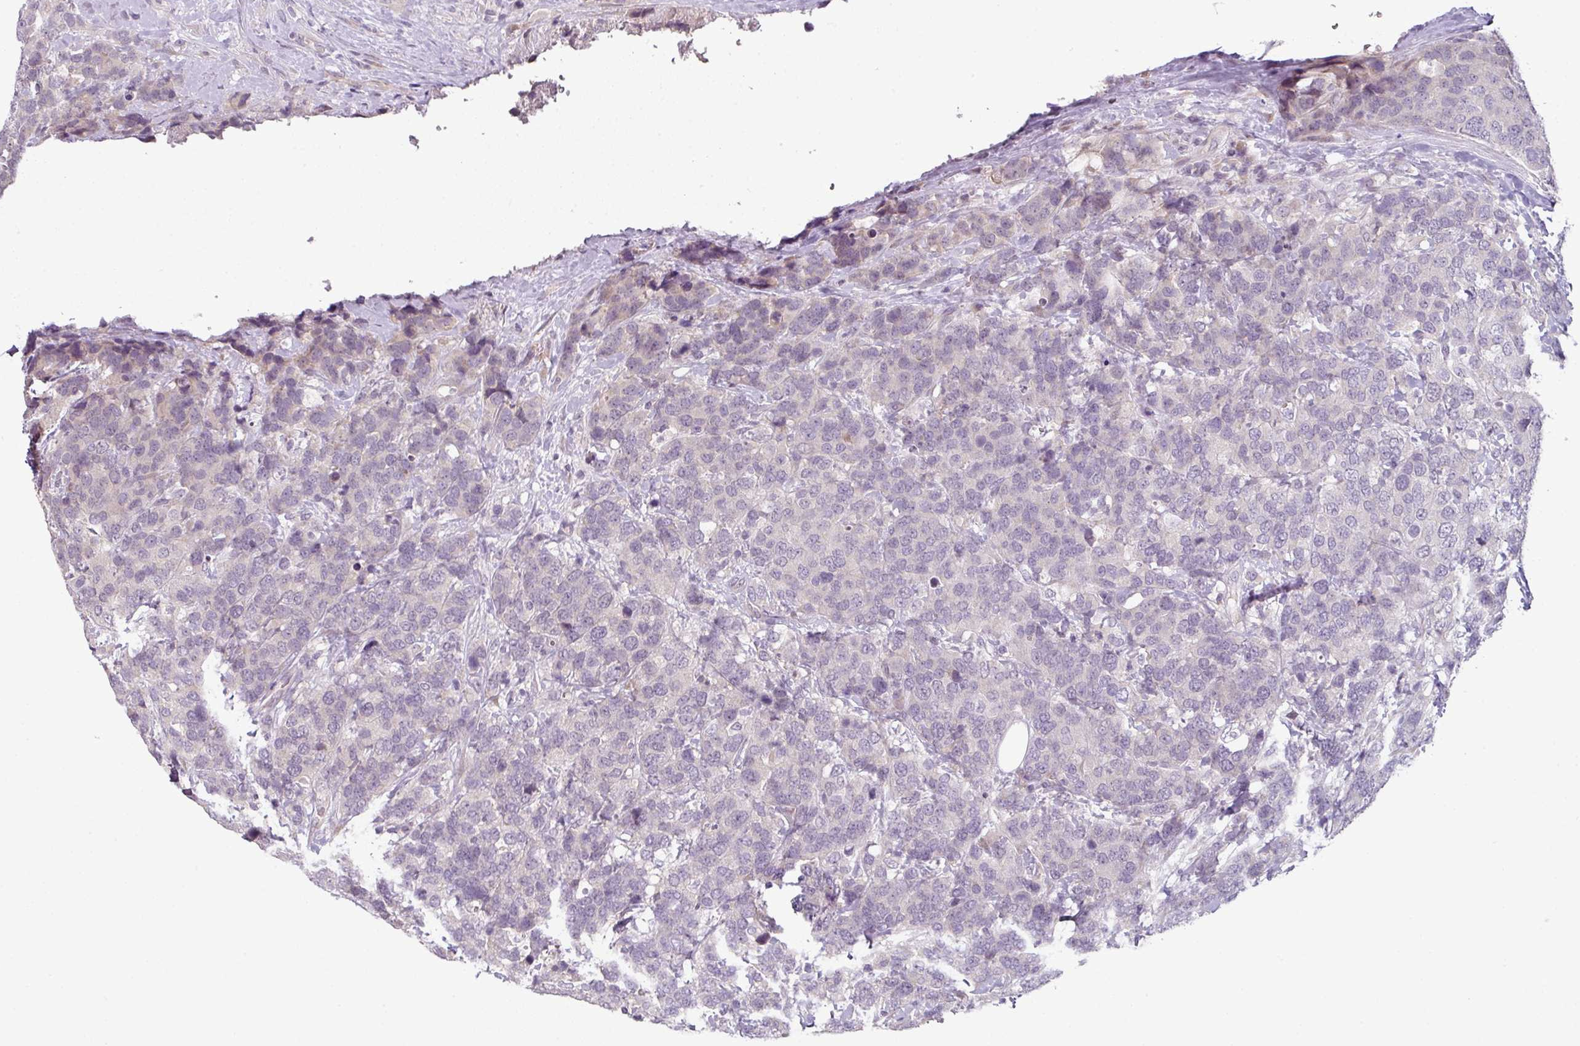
{"staining": {"intensity": "negative", "quantity": "none", "location": "none"}, "tissue": "breast cancer", "cell_type": "Tumor cells", "image_type": "cancer", "snomed": [{"axis": "morphology", "description": "Lobular carcinoma"}, {"axis": "topography", "description": "Breast"}], "caption": "Immunohistochemical staining of lobular carcinoma (breast) displays no significant expression in tumor cells.", "gene": "OR52D1", "patient": {"sex": "female", "age": 59}}